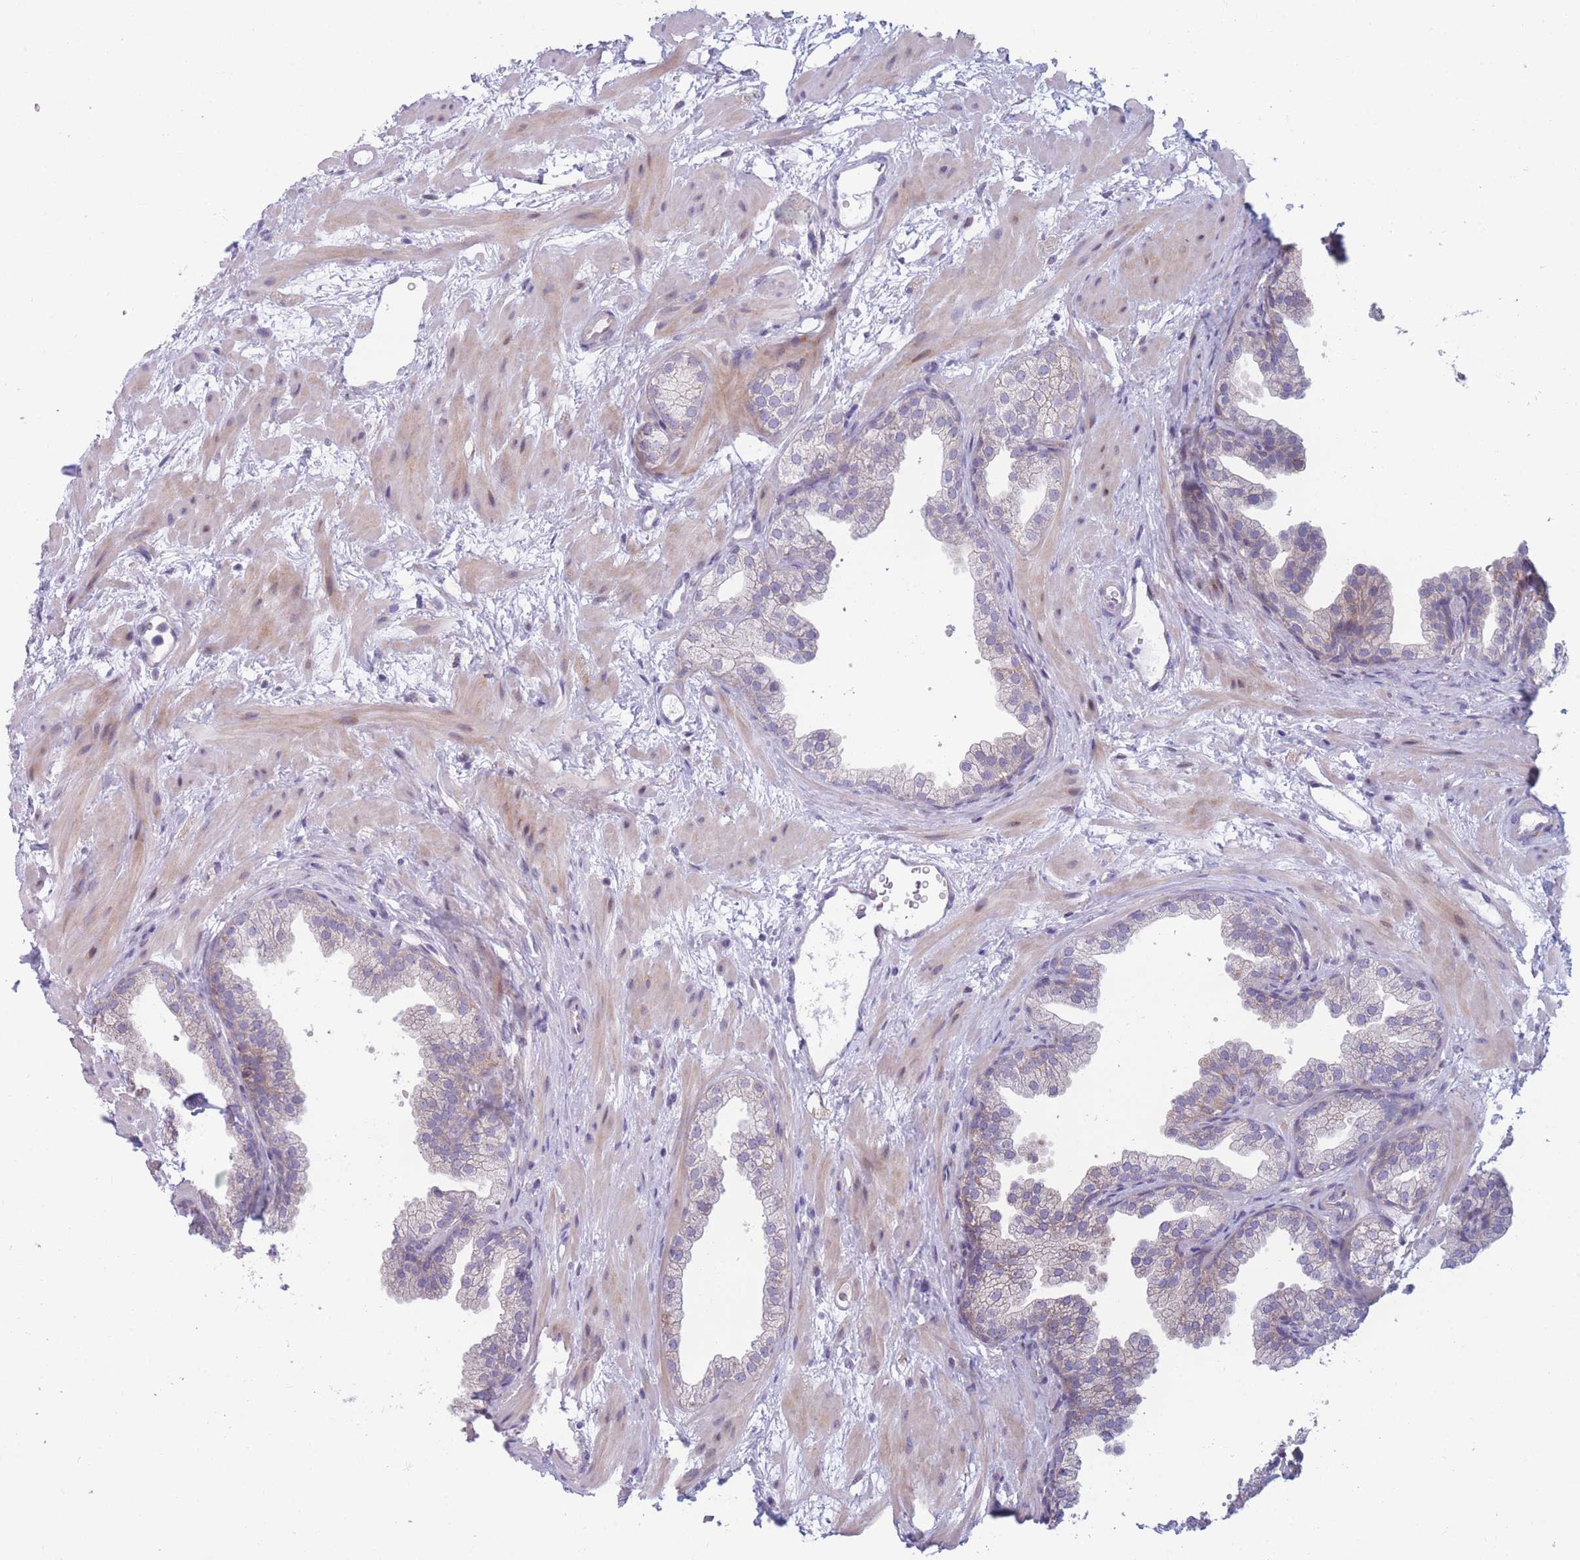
{"staining": {"intensity": "weak", "quantity": "25%-75%", "location": "cytoplasmic/membranous"}, "tissue": "prostate", "cell_type": "Glandular cells", "image_type": "normal", "snomed": [{"axis": "morphology", "description": "Normal tissue, NOS"}, {"axis": "topography", "description": "Prostate"}], "caption": "Immunohistochemical staining of unremarkable human prostate demonstrates 25%-75% levels of weak cytoplasmic/membranous protein positivity in about 25%-75% of glandular cells.", "gene": "PDE4A", "patient": {"sex": "male", "age": 37}}